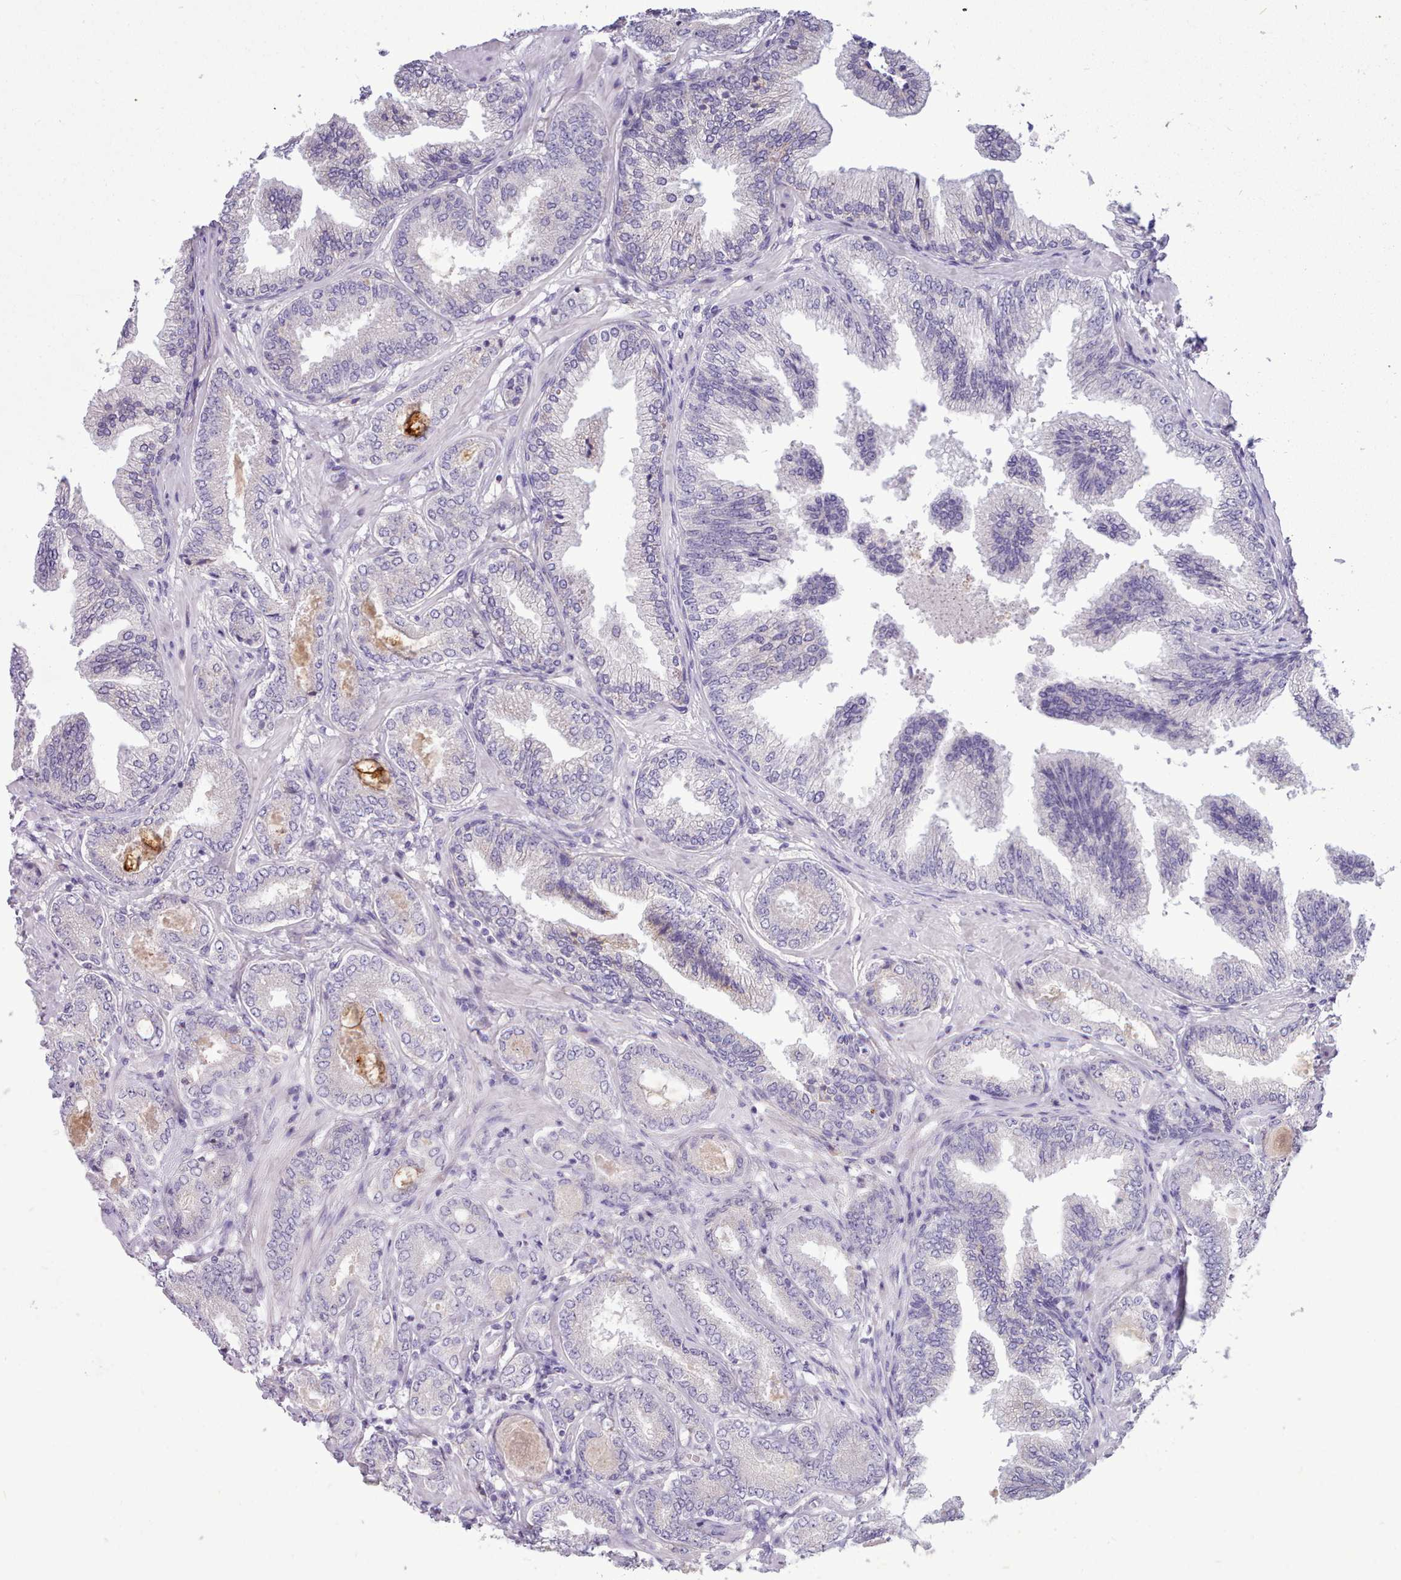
{"staining": {"intensity": "negative", "quantity": "none", "location": "none"}, "tissue": "prostate cancer", "cell_type": "Tumor cells", "image_type": "cancer", "snomed": [{"axis": "morphology", "description": "Adenocarcinoma, Low grade"}, {"axis": "topography", "description": "Prostate"}], "caption": "Immunohistochemistry of prostate cancer (adenocarcinoma (low-grade)) shows no positivity in tumor cells. (Brightfield microscopy of DAB (3,3'-diaminobenzidine) immunohistochemistry (IHC) at high magnification).", "gene": "CYP2A13", "patient": {"sex": "male", "age": 63}}